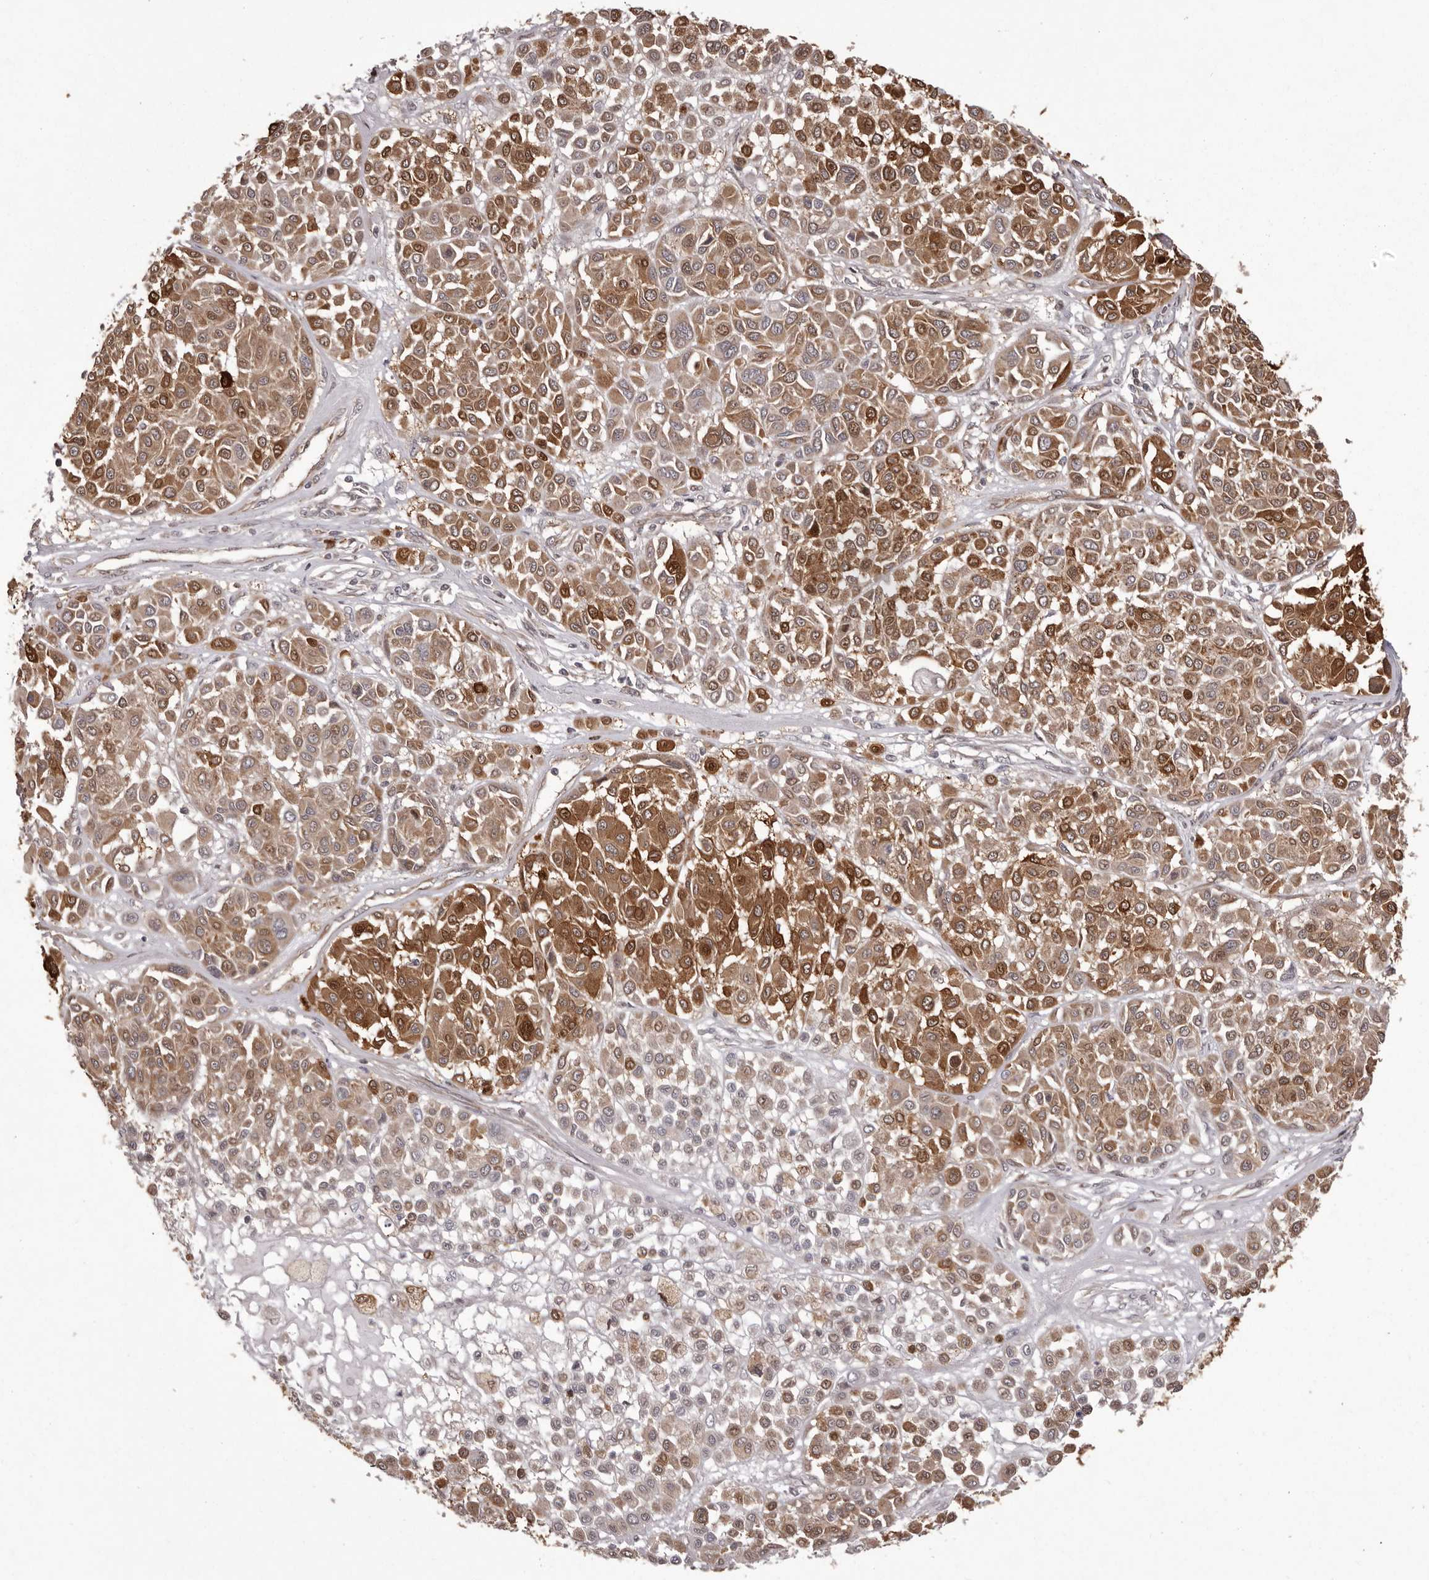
{"staining": {"intensity": "strong", "quantity": ">75%", "location": "cytoplasmic/membranous"}, "tissue": "melanoma", "cell_type": "Tumor cells", "image_type": "cancer", "snomed": [{"axis": "morphology", "description": "Malignant melanoma, Metastatic site"}, {"axis": "topography", "description": "Soft tissue"}], "caption": "Immunohistochemistry (IHC) staining of malignant melanoma (metastatic site), which shows high levels of strong cytoplasmic/membranous staining in approximately >75% of tumor cells indicating strong cytoplasmic/membranous protein positivity. The staining was performed using DAB (3,3'-diaminobenzidine) (brown) for protein detection and nuclei were counterstained in hematoxylin (blue).", "gene": "GFOD1", "patient": {"sex": "male", "age": 41}}